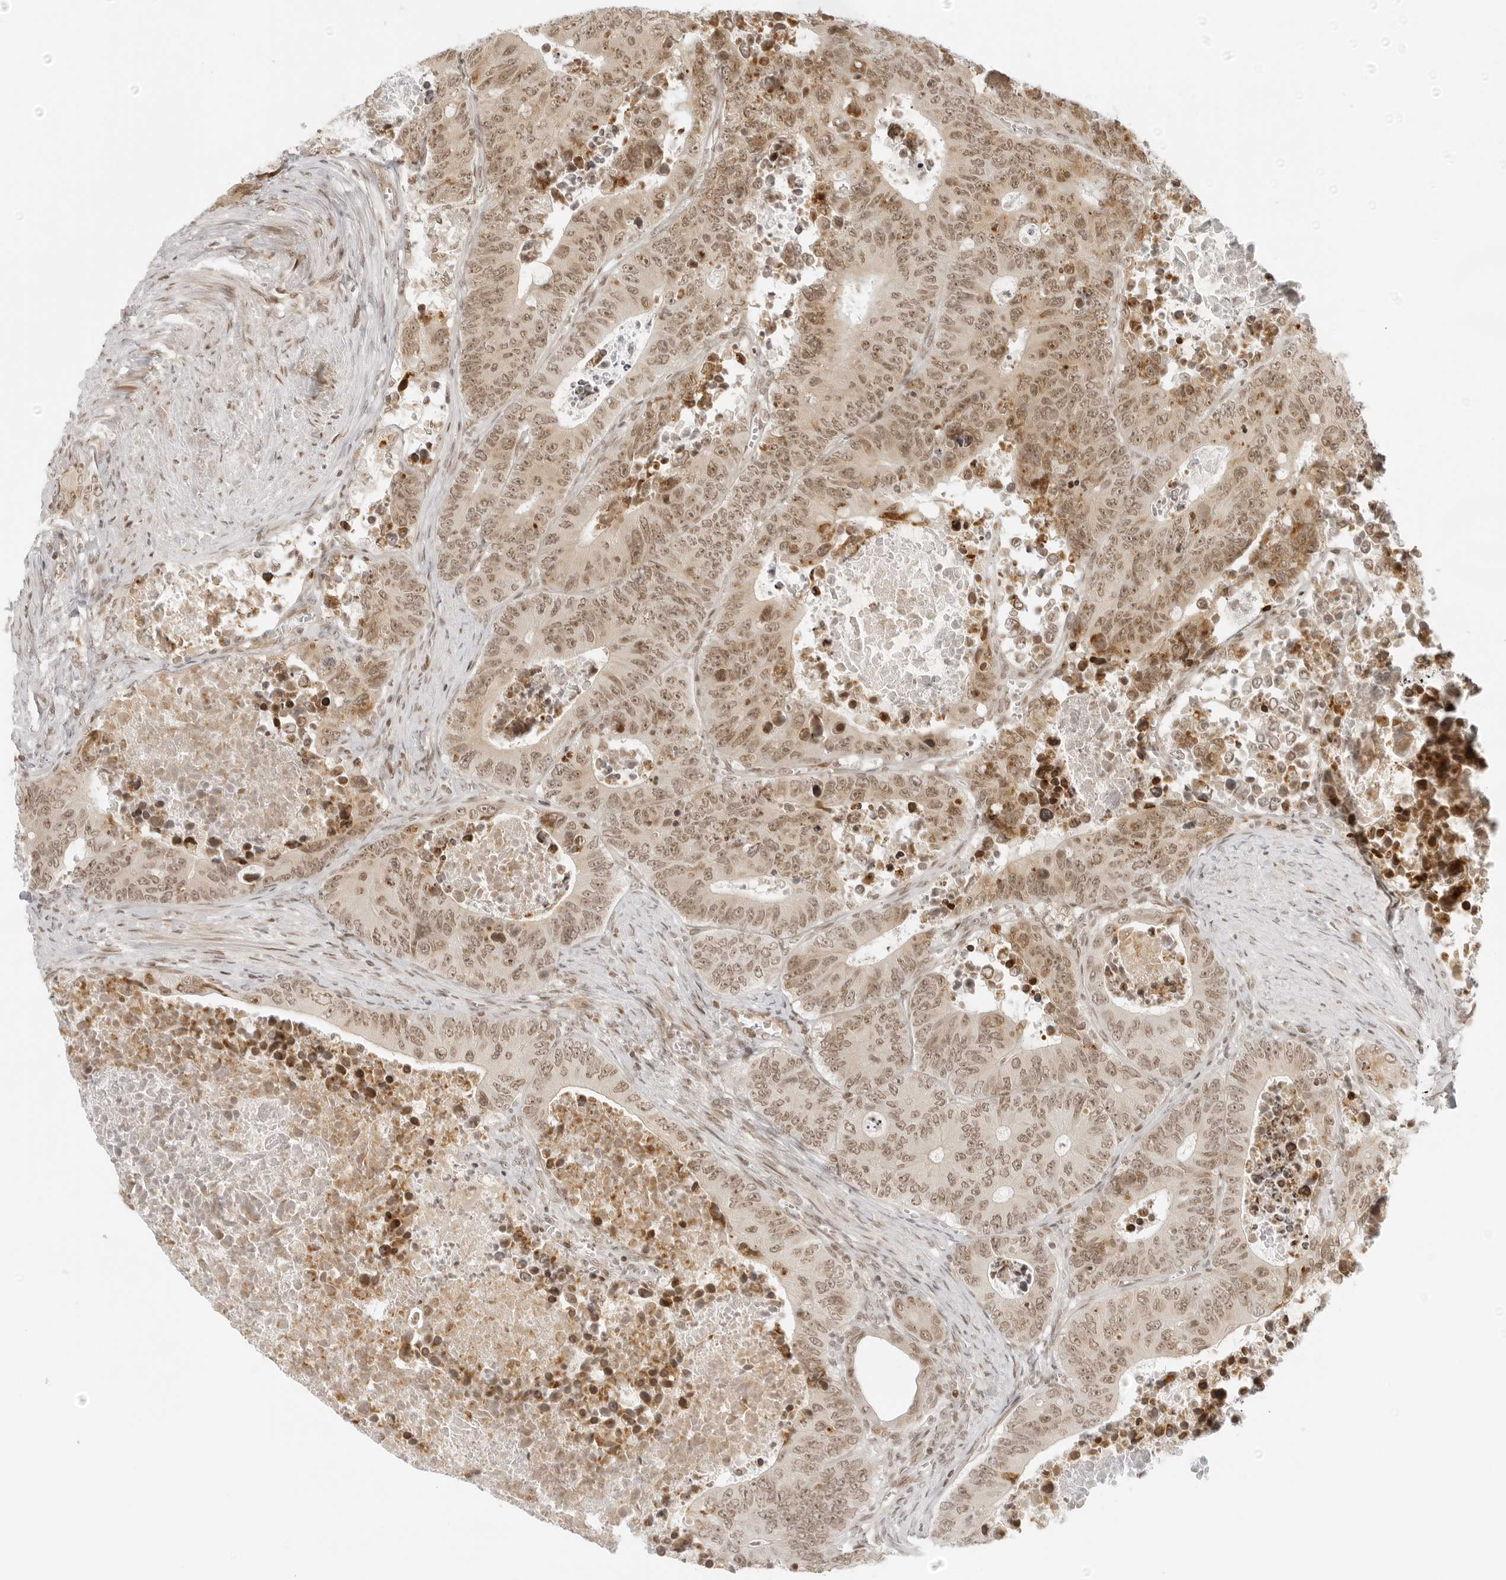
{"staining": {"intensity": "moderate", "quantity": ">75%", "location": "nuclear"}, "tissue": "colorectal cancer", "cell_type": "Tumor cells", "image_type": "cancer", "snomed": [{"axis": "morphology", "description": "Adenocarcinoma, NOS"}, {"axis": "topography", "description": "Colon"}], "caption": "IHC (DAB (3,3'-diaminobenzidine)) staining of adenocarcinoma (colorectal) exhibits moderate nuclear protein expression in approximately >75% of tumor cells.", "gene": "ZNF407", "patient": {"sex": "male", "age": 87}}